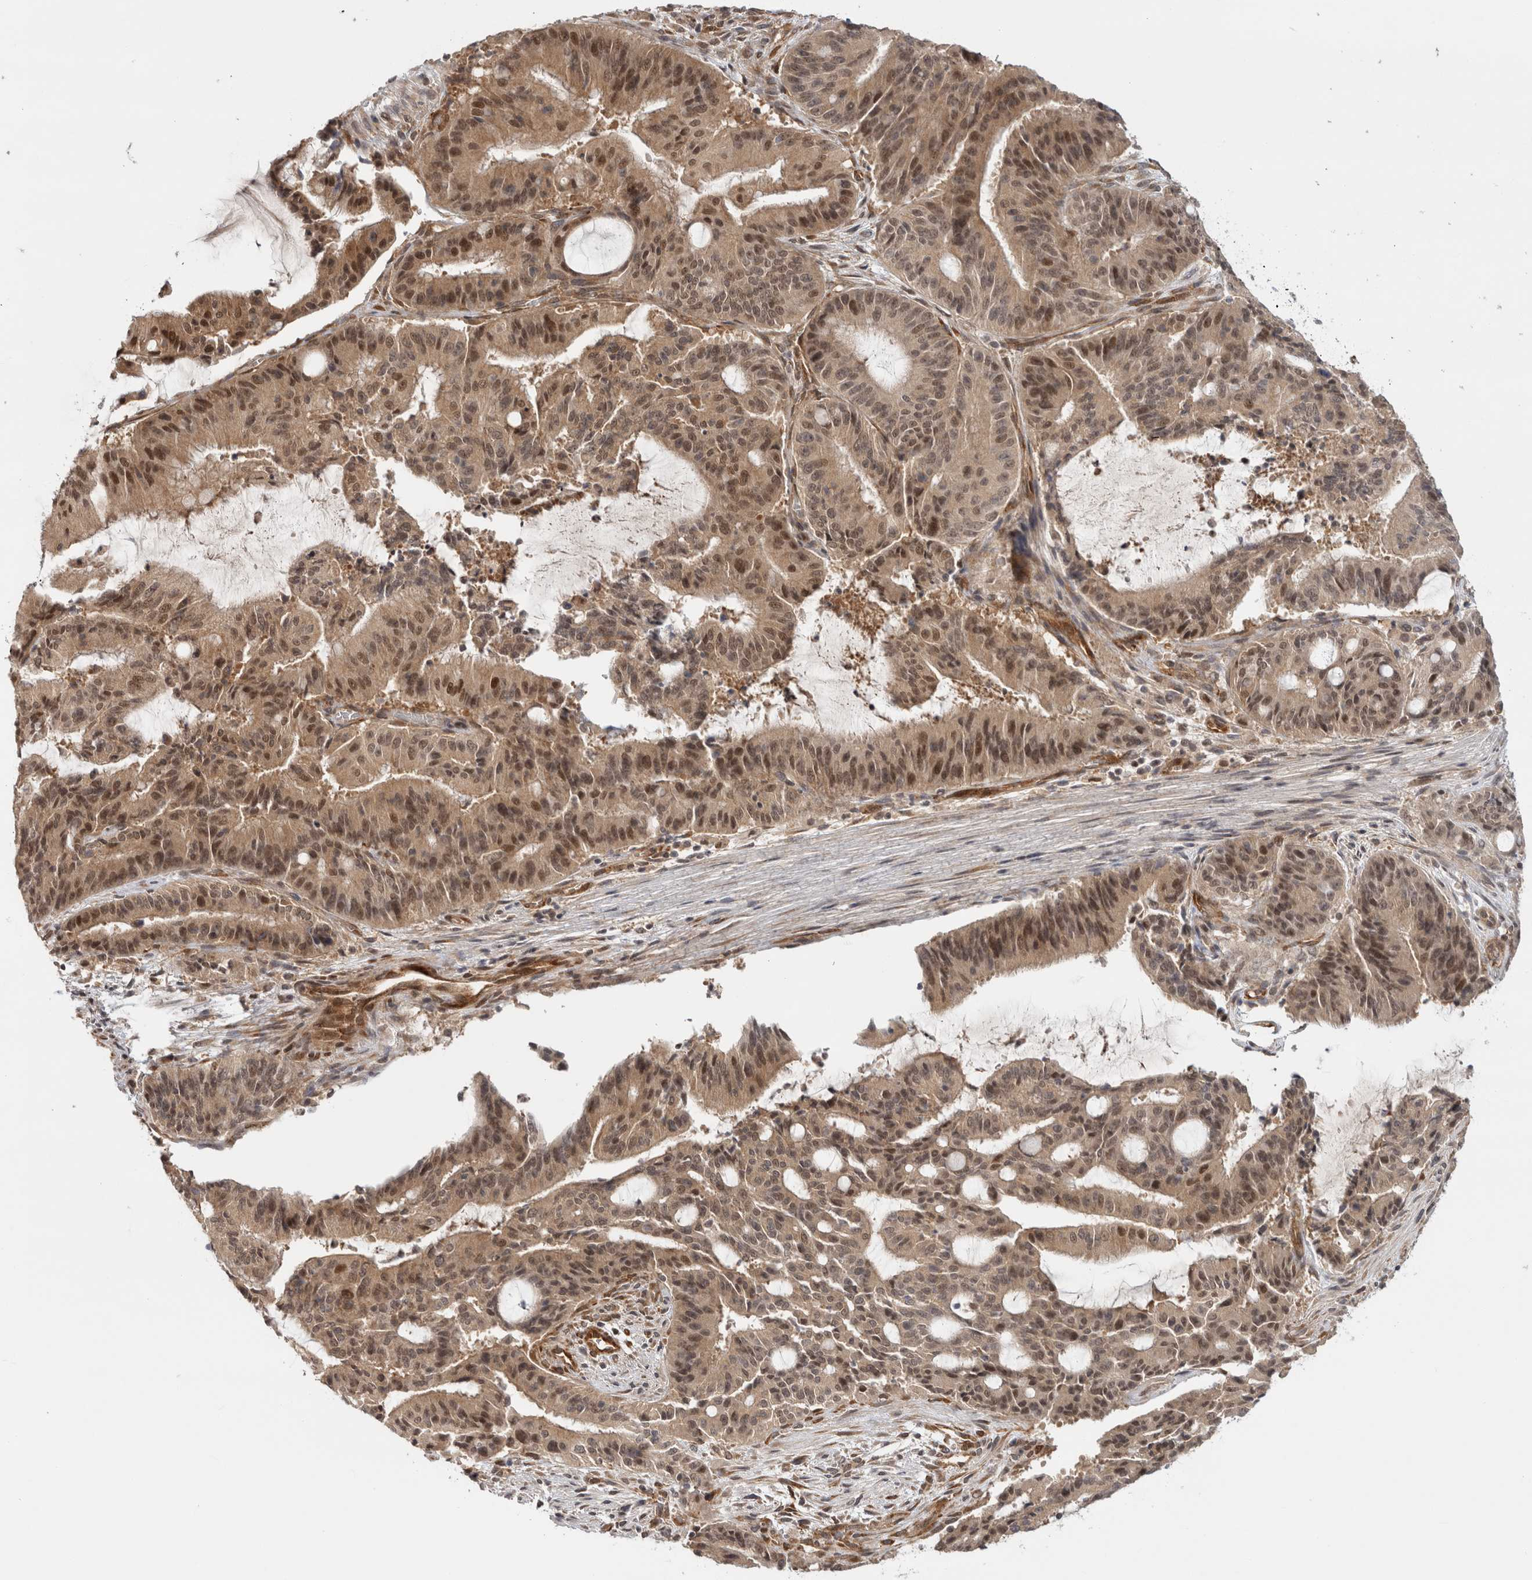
{"staining": {"intensity": "moderate", "quantity": ">75%", "location": "cytoplasmic/membranous,nuclear"}, "tissue": "liver cancer", "cell_type": "Tumor cells", "image_type": "cancer", "snomed": [{"axis": "morphology", "description": "Normal tissue, NOS"}, {"axis": "morphology", "description": "Cholangiocarcinoma"}, {"axis": "topography", "description": "Liver"}, {"axis": "topography", "description": "Peripheral nerve tissue"}], "caption": "Immunohistochemistry staining of liver cancer, which reveals medium levels of moderate cytoplasmic/membranous and nuclear expression in about >75% of tumor cells indicating moderate cytoplasmic/membranous and nuclear protein staining. The staining was performed using DAB (brown) for protein detection and nuclei were counterstained in hematoxylin (blue).", "gene": "ZNF318", "patient": {"sex": "female", "age": 73}}